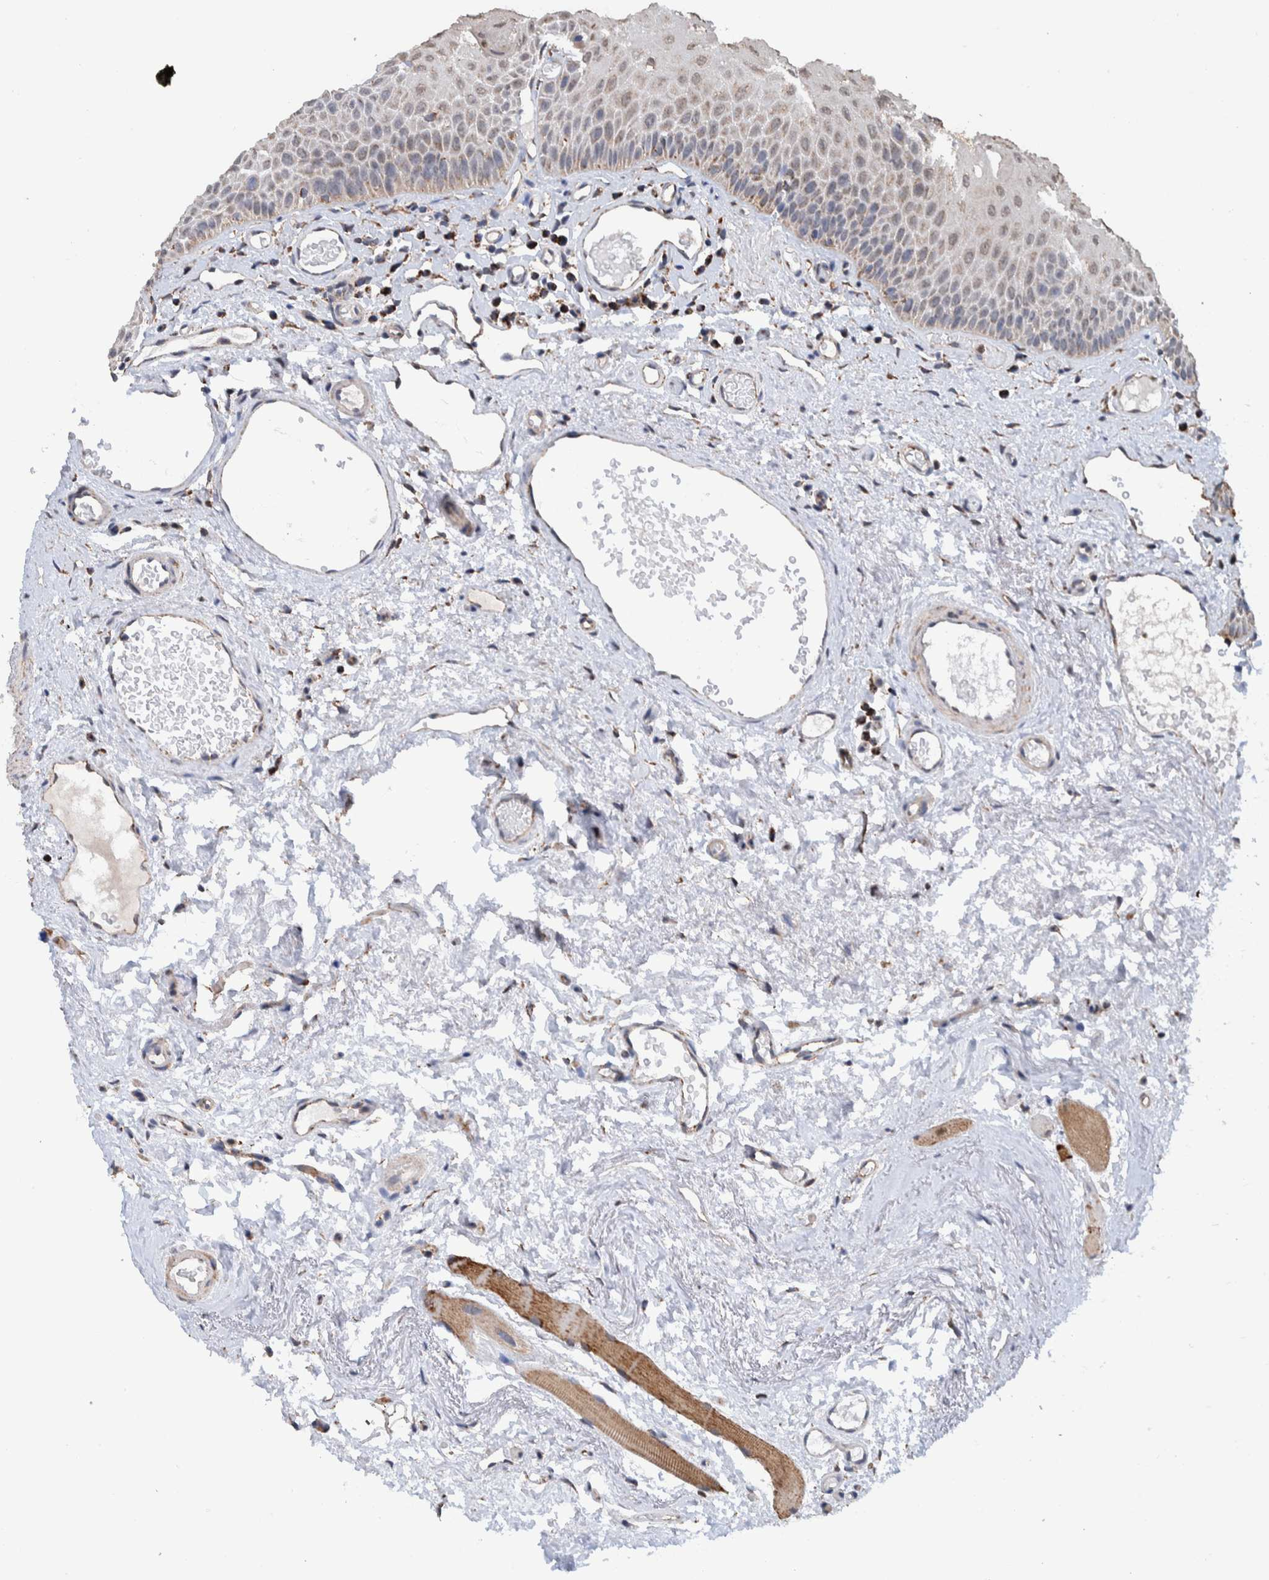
{"staining": {"intensity": "weak", "quantity": "25%-75%", "location": "cytoplasmic/membranous"}, "tissue": "oral mucosa", "cell_type": "Squamous epithelial cells", "image_type": "normal", "snomed": [{"axis": "morphology", "description": "Normal tissue, NOS"}, {"axis": "topography", "description": "Skeletal muscle"}, {"axis": "topography", "description": "Oral tissue"}, {"axis": "topography", "description": "Peripheral nerve tissue"}], "caption": "This photomicrograph displays immunohistochemistry staining of benign human oral mucosa, with low weak cytoplasmic/membranous positivity in about 25%-75% of squamous epithelial cells.", "gene": "DECR1", "patient": {"sex": "female", "age": 84}}